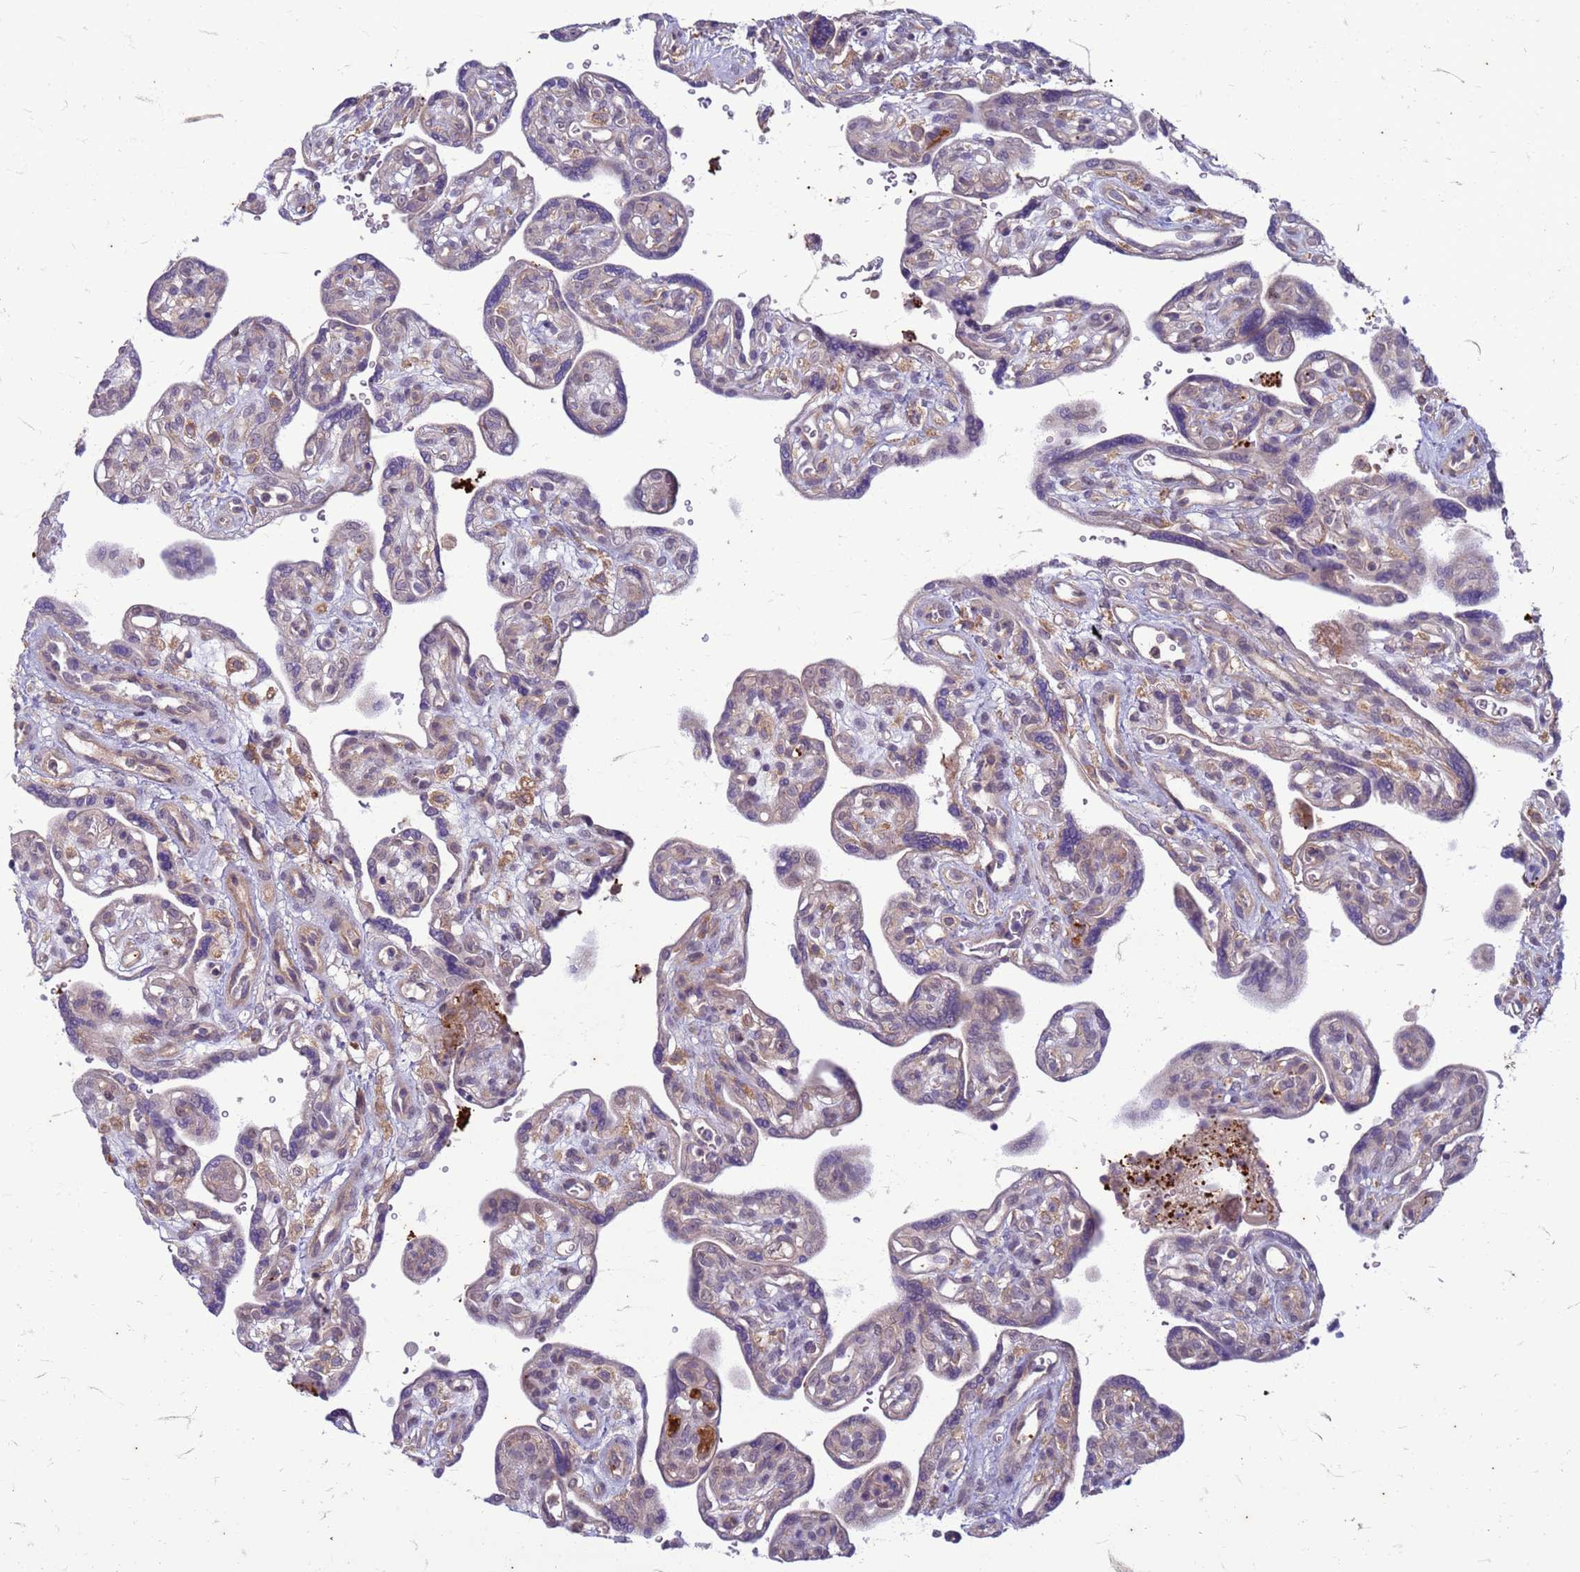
{"staining": {"intensity": "weak", "quantity": "<25%", "location": "cytoplasmic/membranous"}, "tissue": "placenta", "cell_type": "Trophoblastic cells", "image_type": "normal", "snomed": [{"axis": "morphology", "description": "Normal tissue, NOS"}, {"axis": "topography", "description": "Placenta"}], "caption": "Immunohistochemistry of unremarkable placenta shows no staining in trophoblastic cells.", "gene": "SLC15A3", "patient": {"sex": "female", "age": 39}}